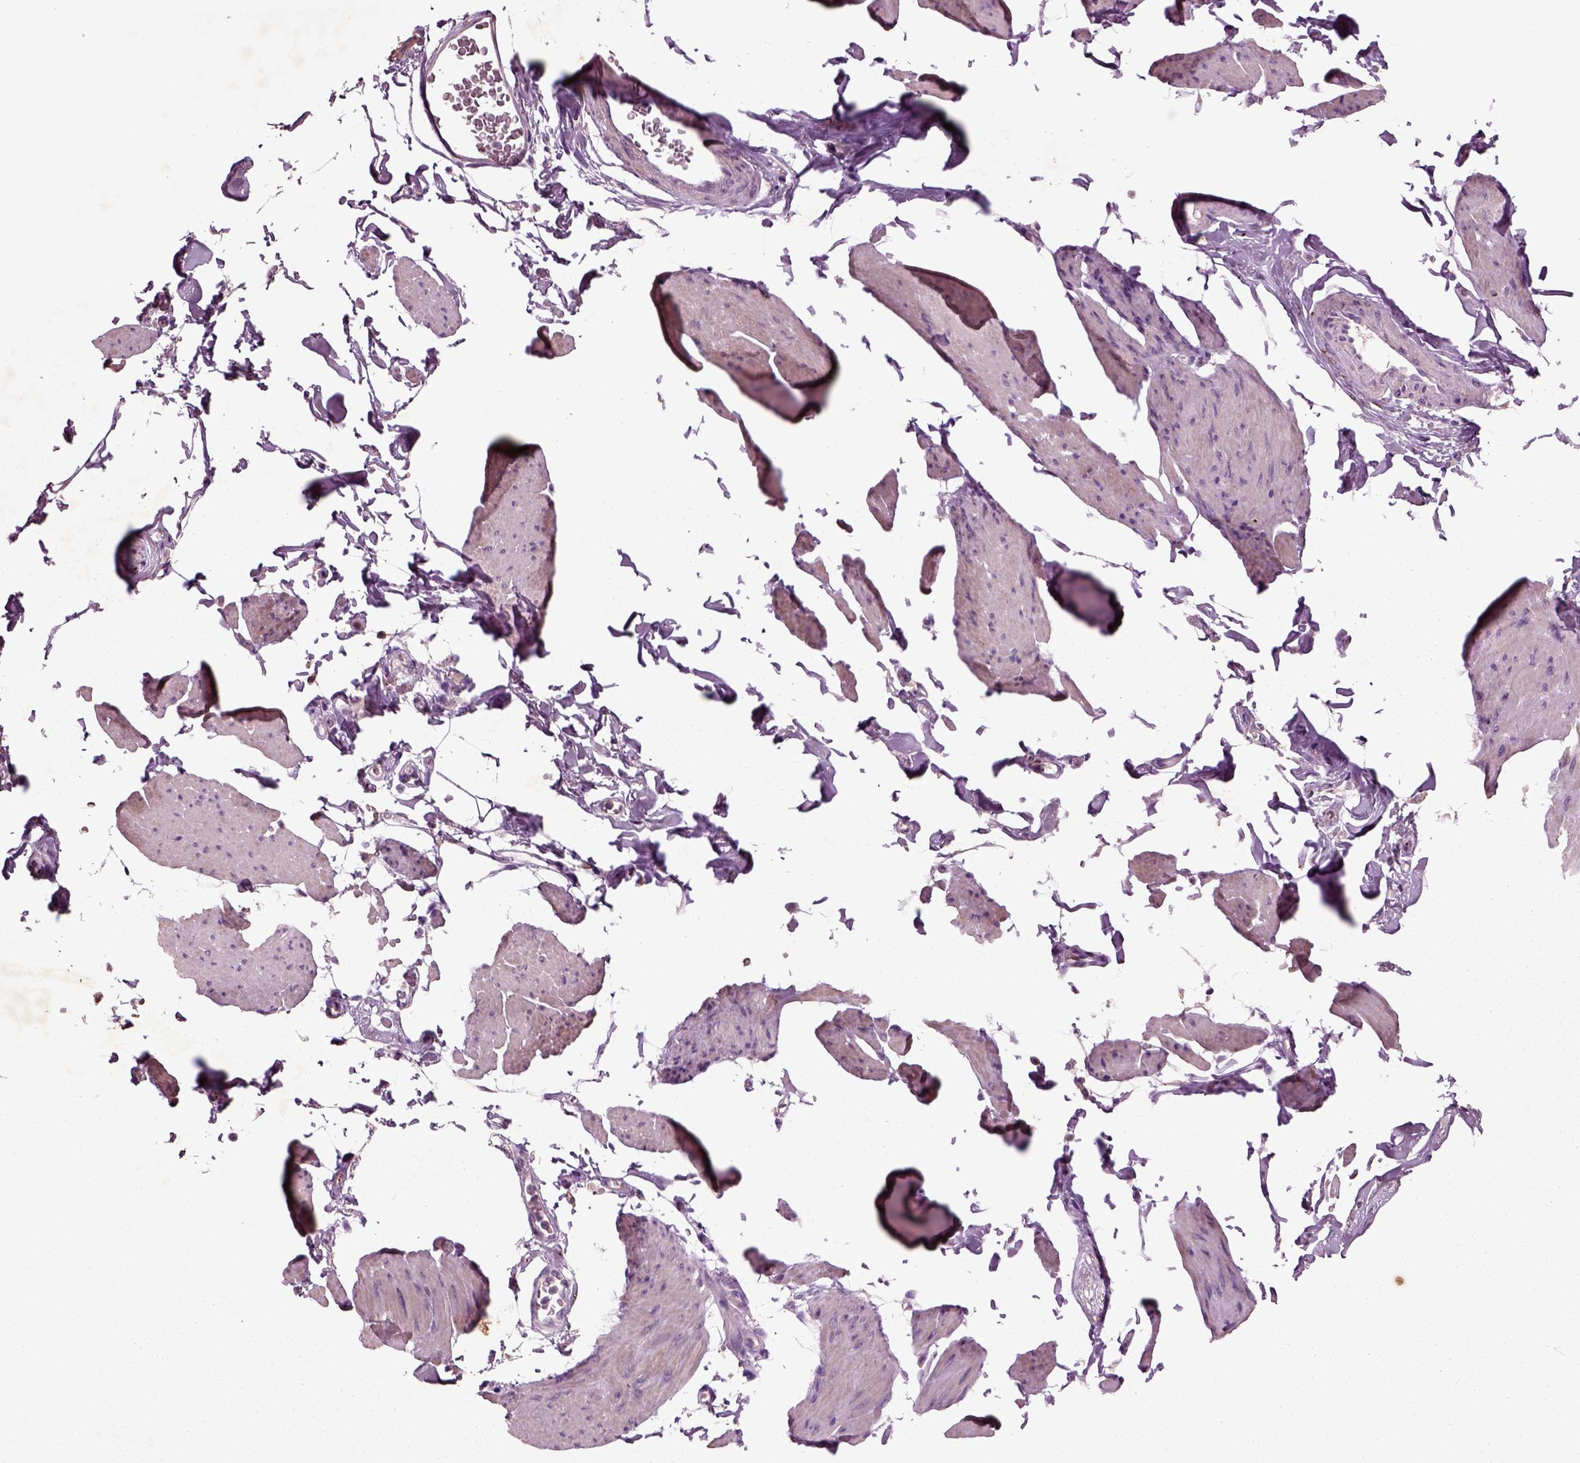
{"staining": {"intensity": "weak", "quantity": "25%-75%", "location": "cytoplasmic/membranous"}, "tissue": "smooth muscle", "cell_type": "Smooth muscle cells", "image_type": "normal", "snomed": [{"axis": "morphology", "description": "Normal tissue, NOS"}, {"axis": "topography", "description": "Adipose tissue"}, {"axis": "topography", "description": "Smooth muscle"}, {"axis": "topography", "description": "Peripheral nerve tissue"}], "caption": "A histopathology image of smooth muscle stained for a protein displays weak cytoplasmic/membranous brown staining in smooth muscle cells. (IHC, brightfield microscopy, high magnification).", "gene": "CHGB", "patient": {"sex": "male", "age": 83}}